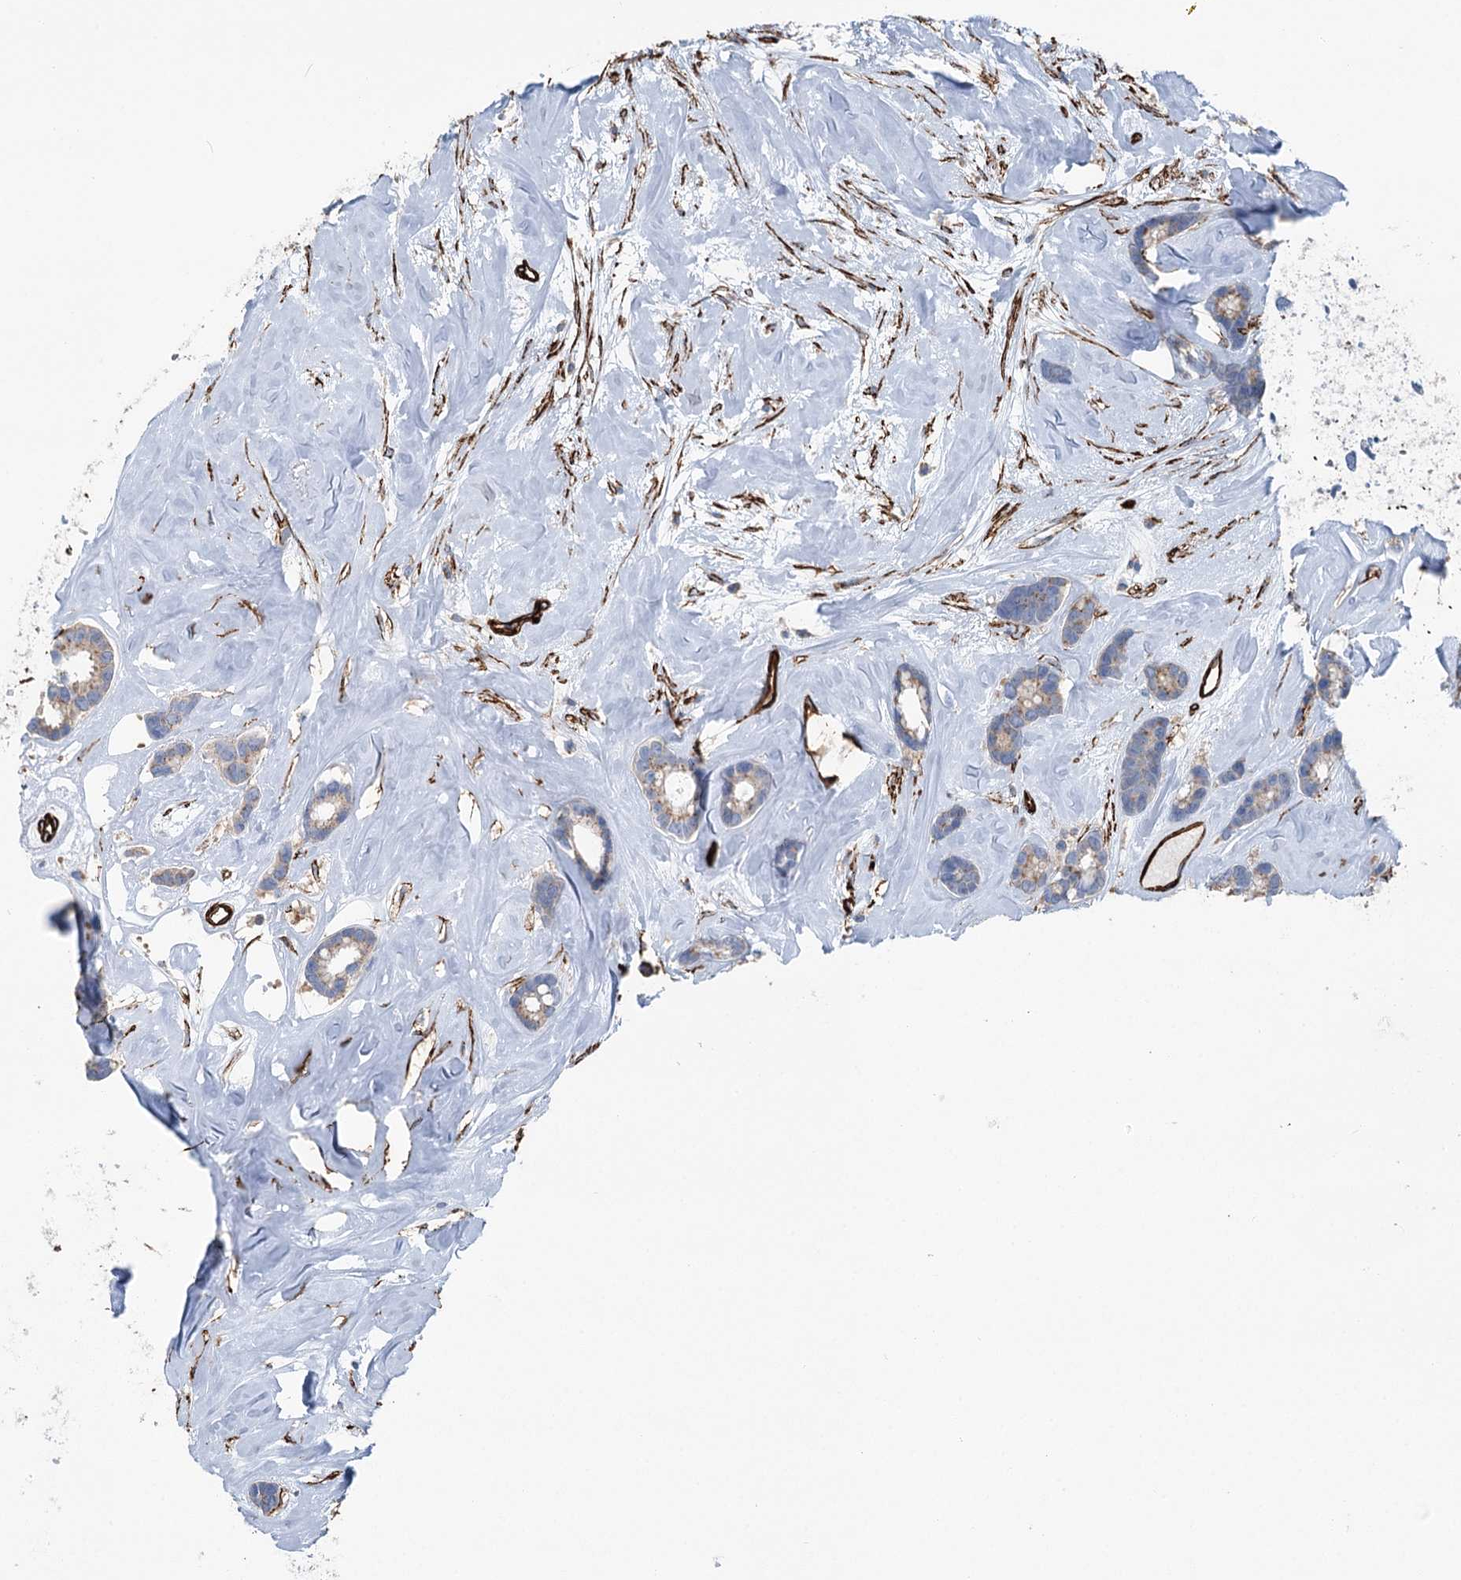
{"staining": {"intensity": "negative", "quantity": "none", "location": "none"}, "tissue": "breast cancer", "cell_type": "Tumor cells", "image_type": "cancer", "snomed": [{"axis": "morphology", "description": "Duct carcinoma"}, {"axis": "topography", "description": "Breast"}], "caption": "Immunohistochemistry (IHC) image of human breast cancer stained for a protein (brown), which displays no staining in tumor cells.", "gene": "IQSEC1", "patient": {"sex": "female", "age": 87}}